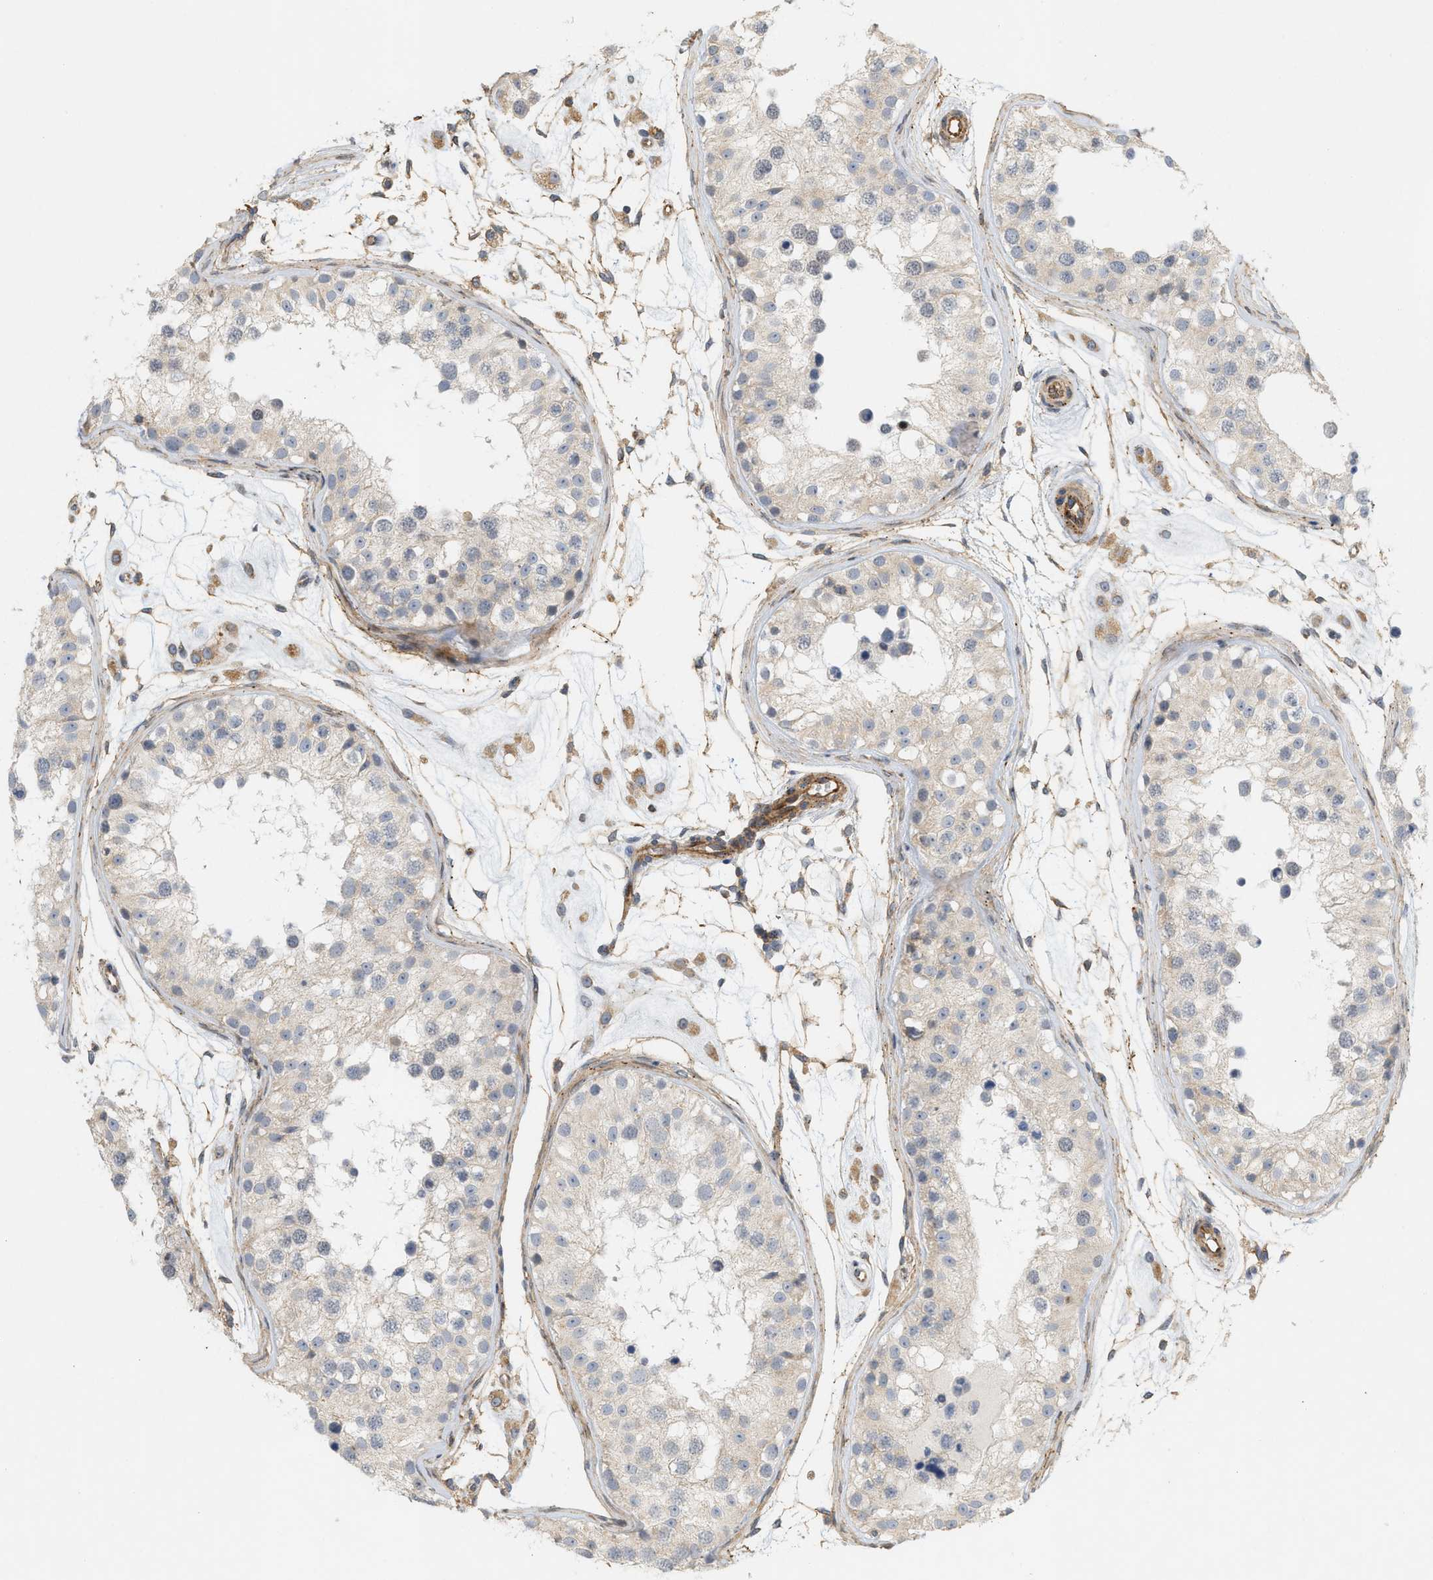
{"staining": {"intensity": "weak", "quantity": ">75%", "location": "cytoplasmic/membranous"}, "tissue": "testis", "cell_type": "Cells in seminiferous ducts", "image_type": "normal", "snomed": [{"axis": "morphology", "description": "Normal tissue, NOS"}, {"axis": "morphology", "description": "Adenocarcinoma, metastatic, NOS"}, {"axis": "topography", "description": "Testis"}], "caption": "About >75% of cells in seminiferous ducts in benign human testis display weak cytoplasmic/membranous protein staining as visualized by brown immunohistochemical staining.", "gene": "SVOP", "patient": {"sex": "male", "age": 26}}